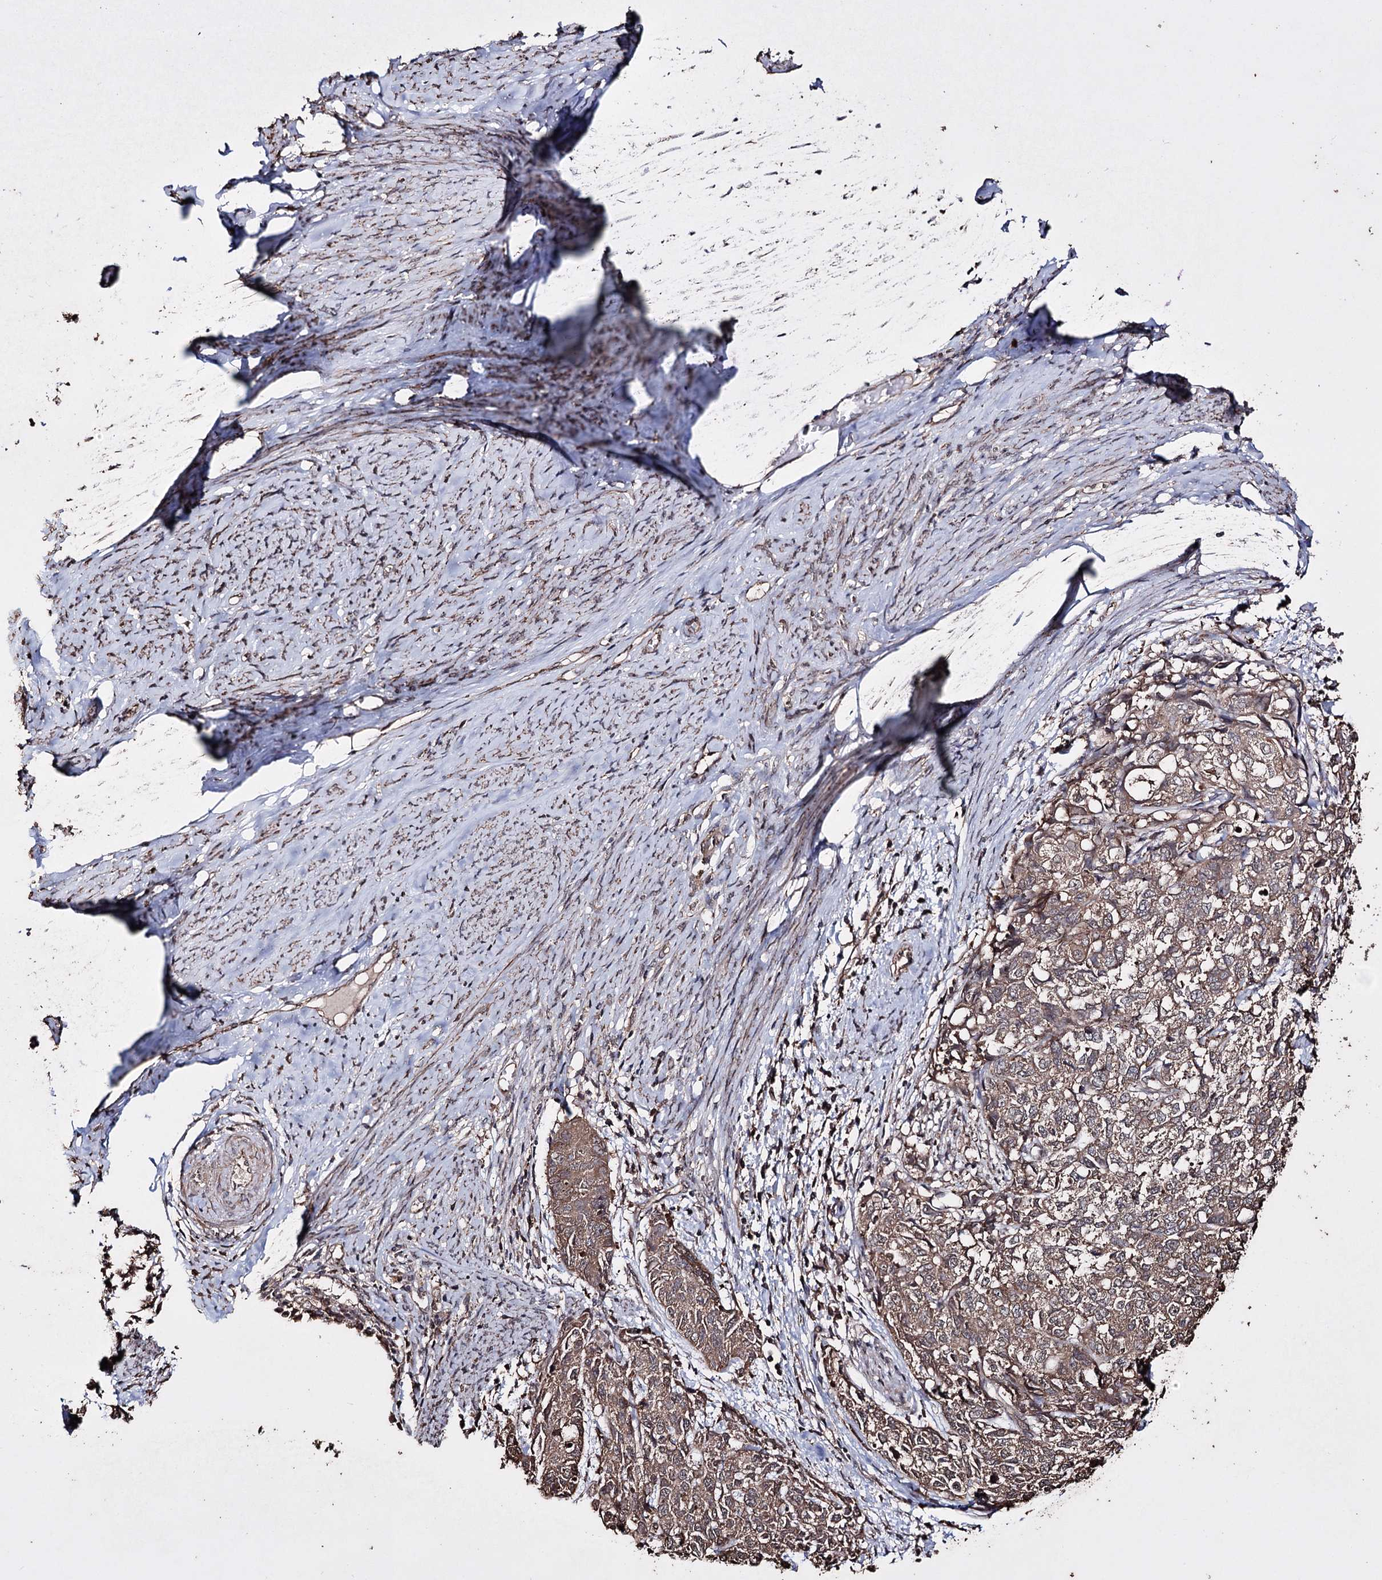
{"staining": {"intensity": "weak", "quantity": ">75%", "location": "cytoplasmic/membranous"}, "tissue": "cervical cancer", "cell_type": "Tumor cells", "image_type": "cancer", "snomed": [{"axis": "morphology", "description": "Squamous cell carcinoma, NOS"}, {"axis": "topography", "description": "Cervix"}], "caption": "Immunohistochemical staining of cervical cancer (squamous cell carcinoma) shows low levels of weak cytoplasmic/membranous protein expression in about >75% of tumor cells.", "gene": "ZNF662", "patient": {"sex": "female", "age": 63}}